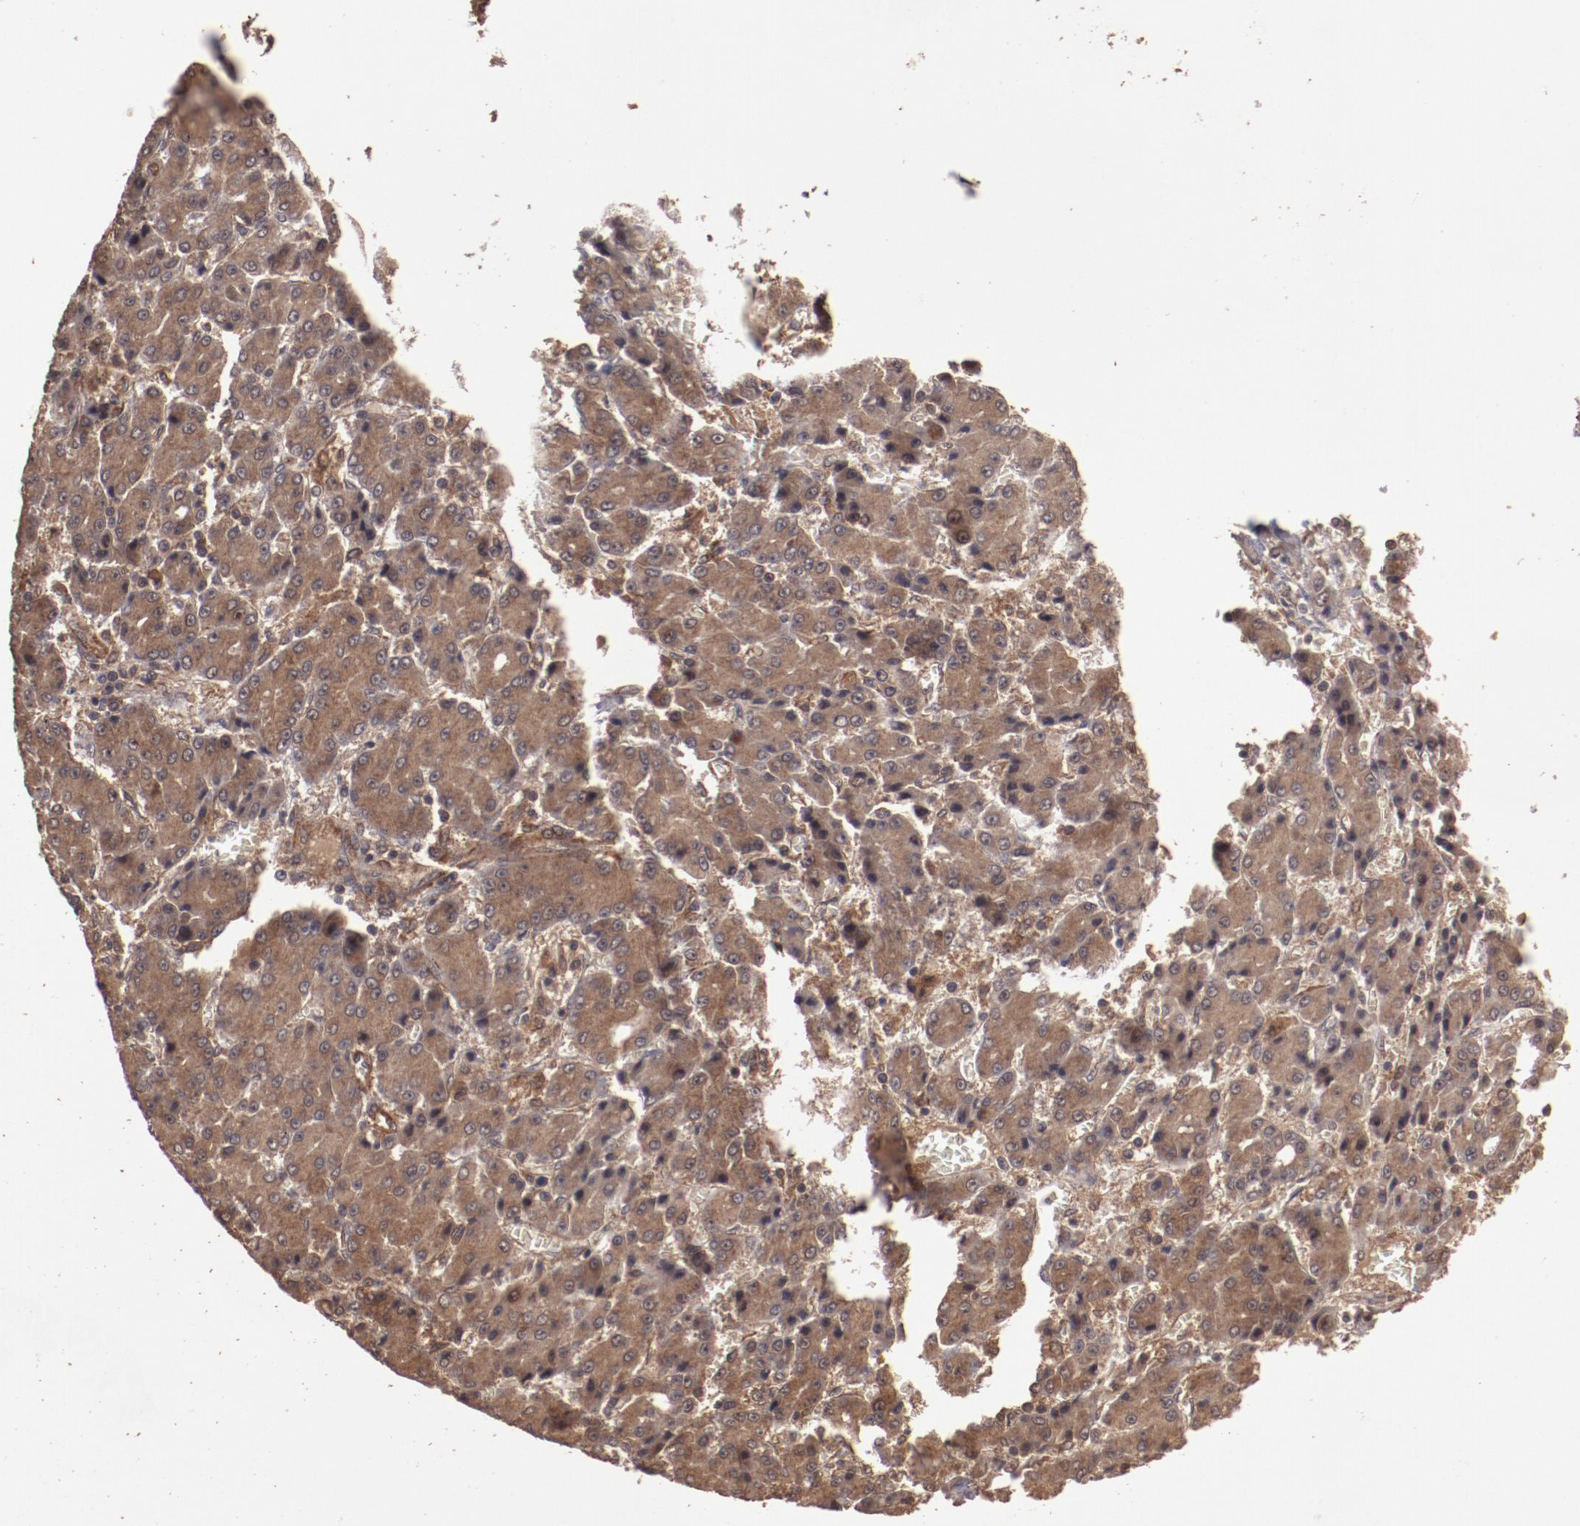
{"staining": {"intensity": "strong", "quantity": ">75%", "location": "cytoplasmic/membranous"}, "tissue": "liver cancer", "cell_type": "Tumor cells", "image_type": "cancer", "snomed": [{"axis": "morphology", "description": "Carcinoma, Hepatocellular, NOS"}, {"axis": "topography", "description": "Liver"}], "caption": "The photomicrograph shows staining of liver cancer, revealing strong cytoplasmic/membranous protein expression (brown color) within tumor cells.", "gene": "TXNDC16", "patient": {"sex": "male", "age": 69}}